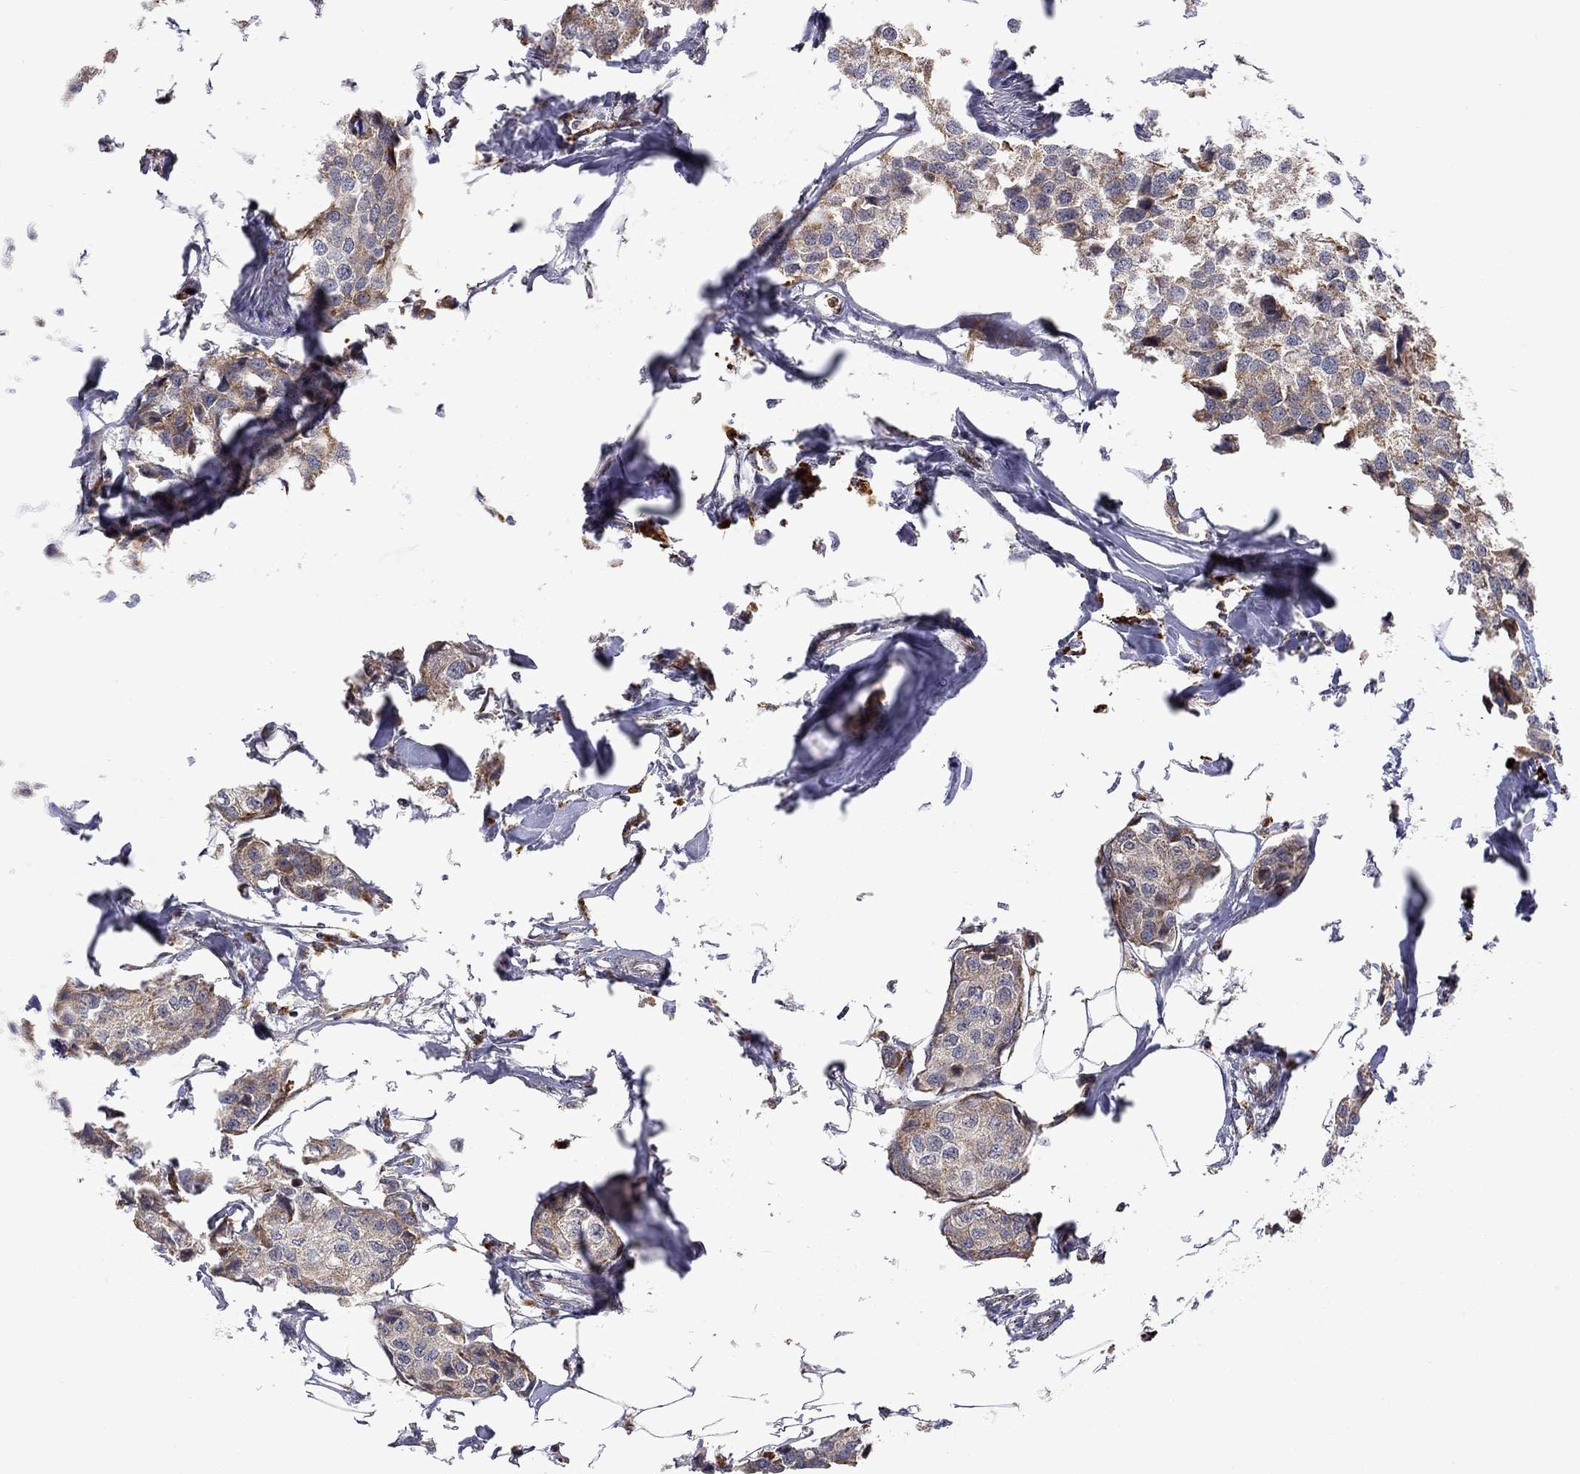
{"staining": {"intensity": "moderate", "quantity": "<25%", "location": "cytoplasmic/membranous"}, "tissue": "breast cancer", "cell_type": "Tumor cells", "image_type": "cancer", "snomed": [{"axis": "morphology", "description": "Duct carcinoma"}, {"axis": "topography", "description": "Breast"}], "caption": "A micrograph showing moderate cytoplasmic/membranous expression in about <25% of tumor cells in infiltrating ductal carcinoma (breast), as visualized by brown immunohistochemical staining.", "gene": "IDS", "patient": {"sex": "female", "age": 80}}